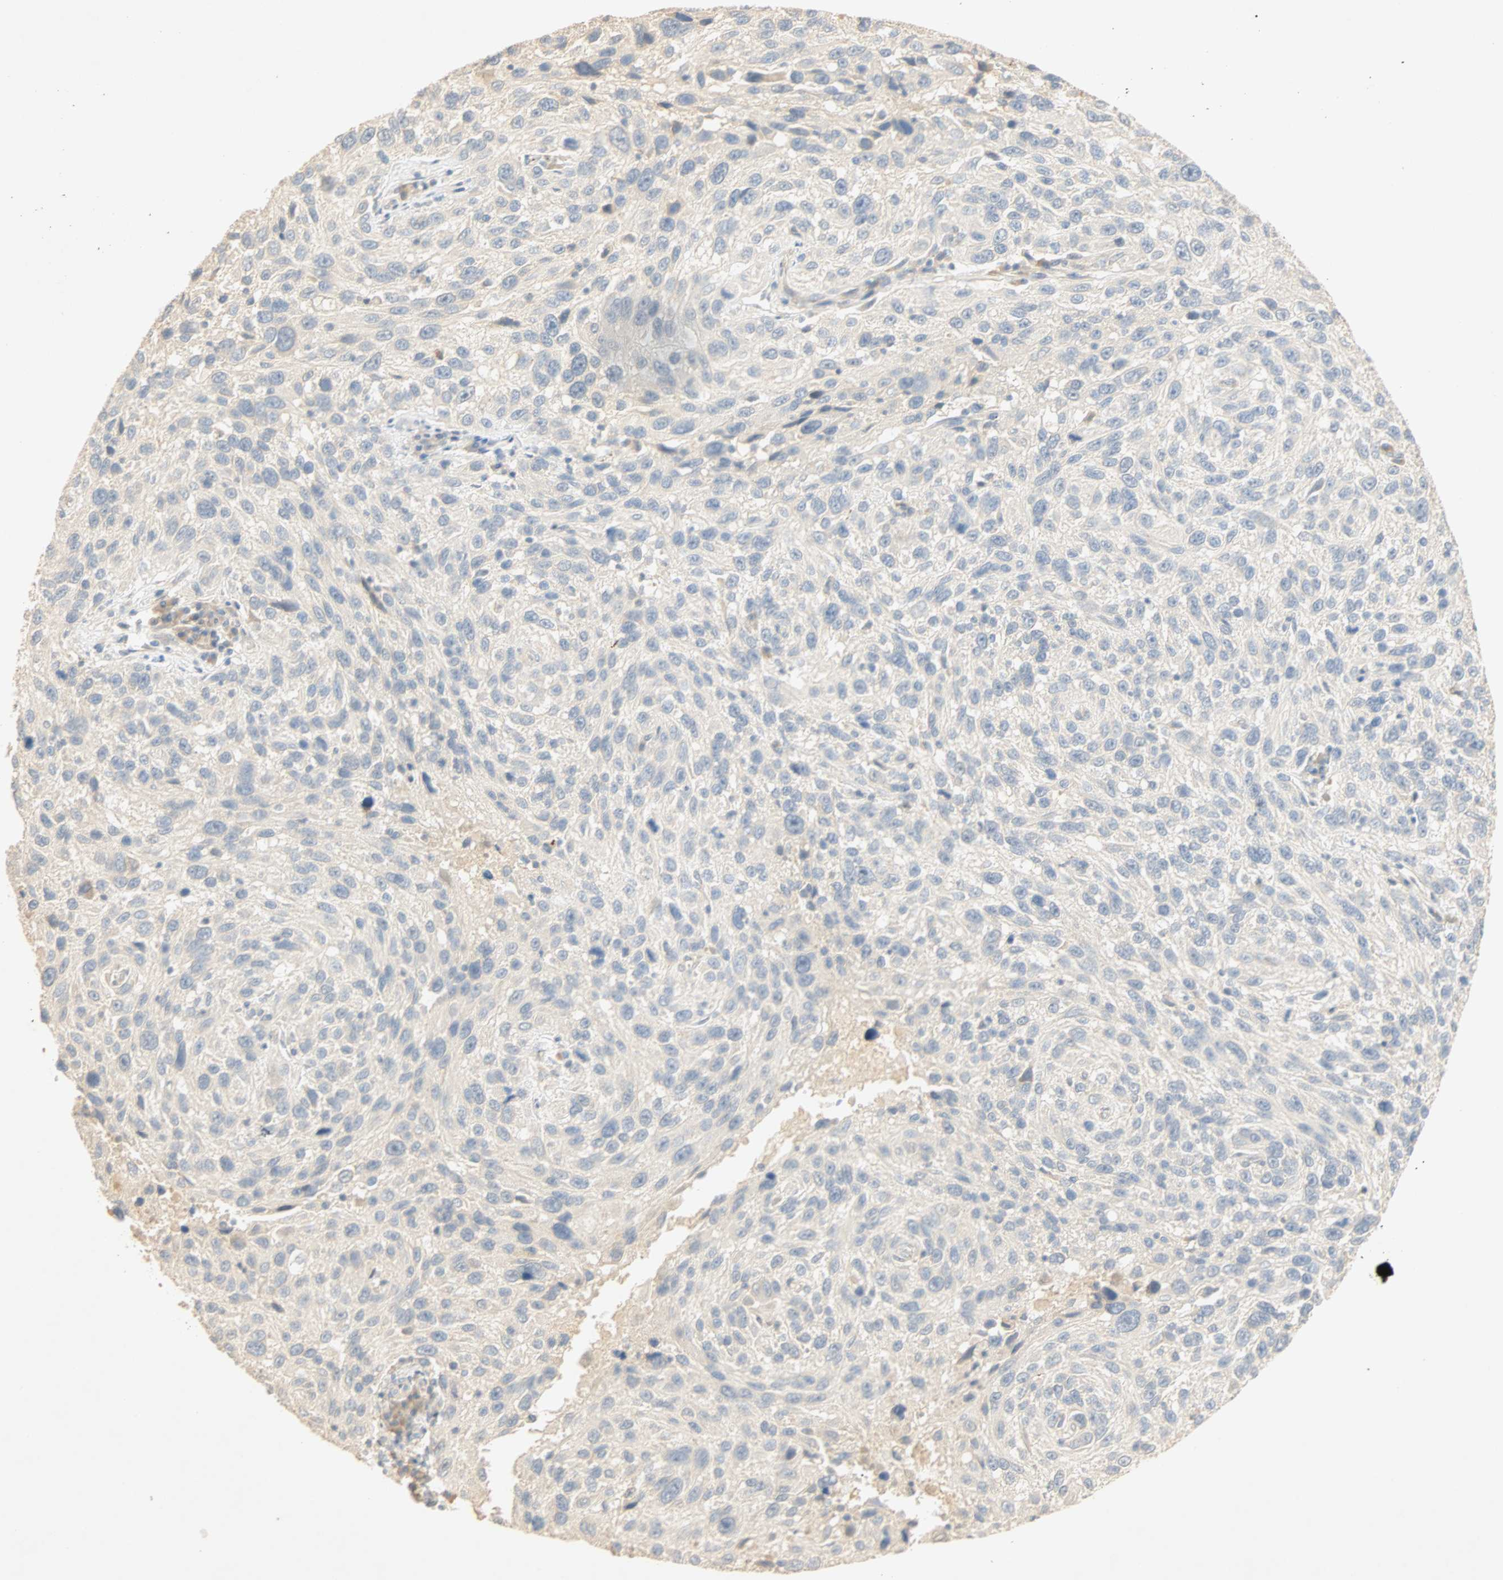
{"staining": {"intensity": "negative", "quantity": "none", "location": "none"}, "tissue": "melanoma", "cell_type": "Tumor cells", "image_type": "cancer", "snomed": [{"axis": "morphology", "description": "Malignant melanoma, NOS"}, {"axis": "topography", "description": "Skin"}], "caption": "A photomicrograph of malignant melanoma stained for a protein shows no brown staining in tumor cells.", "gene": "SELENBP1", "patient": {"sex": "male", "age": 53}}